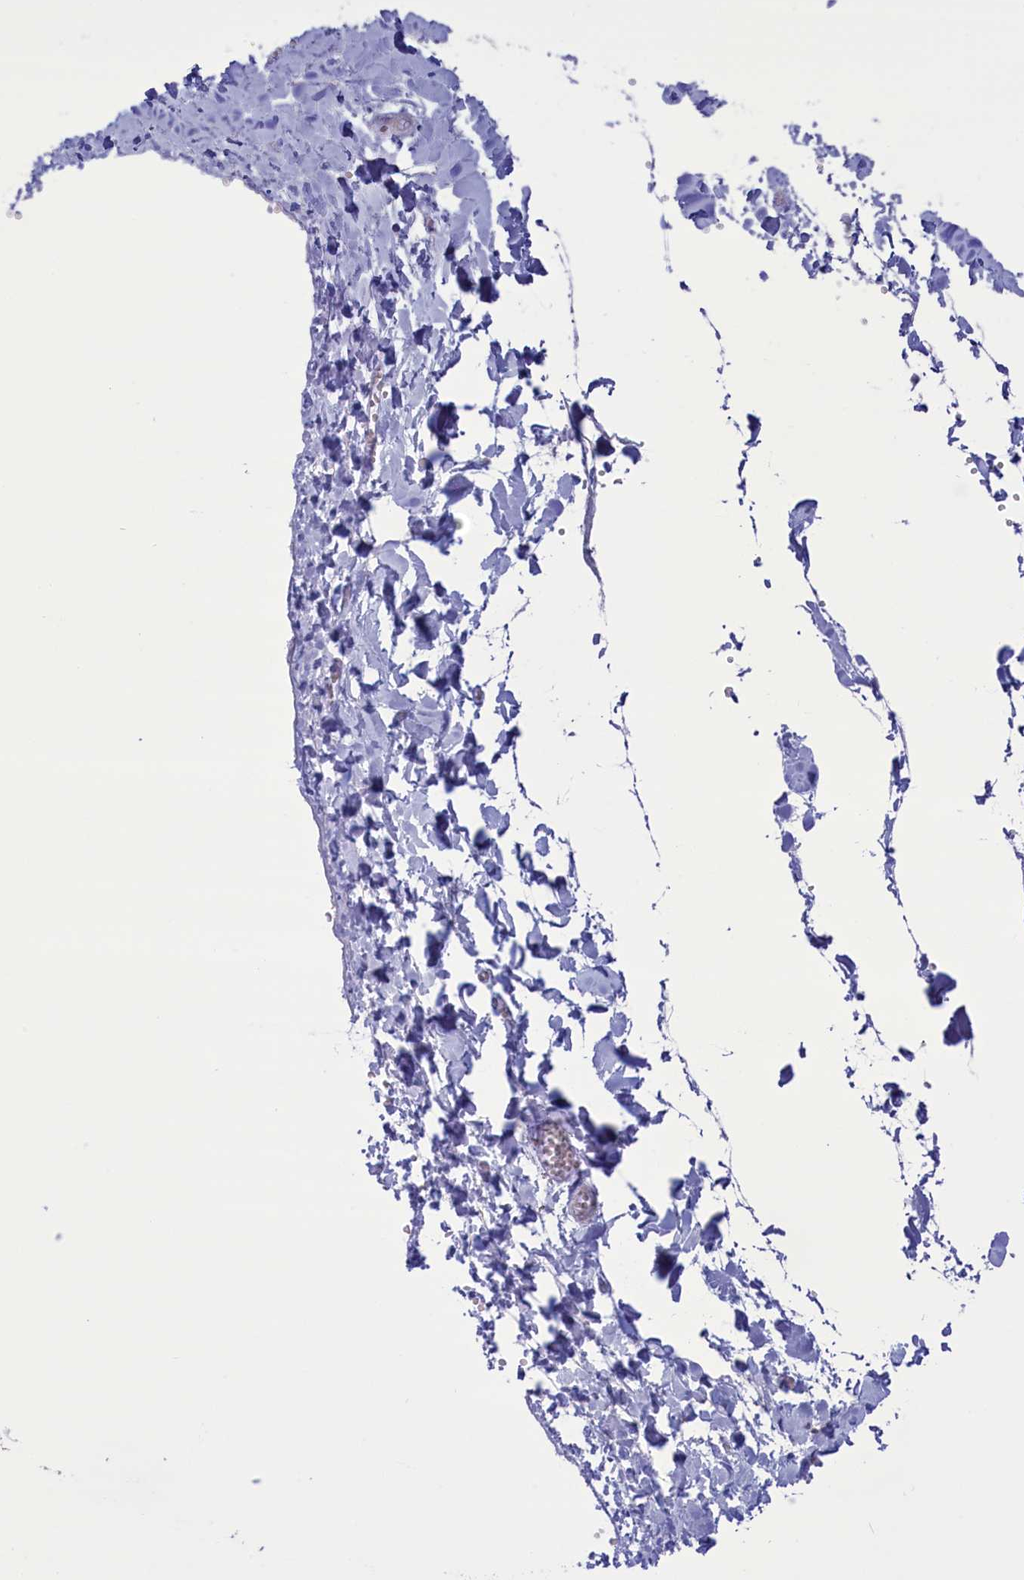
{"staining": {"intensity": "weak", "quantity": "25%-75%", "location": "cytoplasmic/membranous"}, "tissue": "adipose tissue", "cell_type": "Adipocytes", "image_type": "normal", "snomed": [{"axis": "morphology", "description": "Normal tissue, NOS"}, {"axis": "topography", "description": "Gallbladder"}, {"axis": "topography", "description": "Peripheral nerve tissue"}], "caption": "An IHC histopathology image of benign tissue is shown. Protein staining in brown shows weak cytoplasmic/membranous positivity in adipose tissue within adipocytes. The staining was performed using DAB (3,3'-diaminobenzidine) to visualize the protein expression in brown, while the nuclei were stained in blue with hematoxylin (Magnification: 20x).", "gene": "ISOC2", "patient": {"sex": "male", "age": 38}}